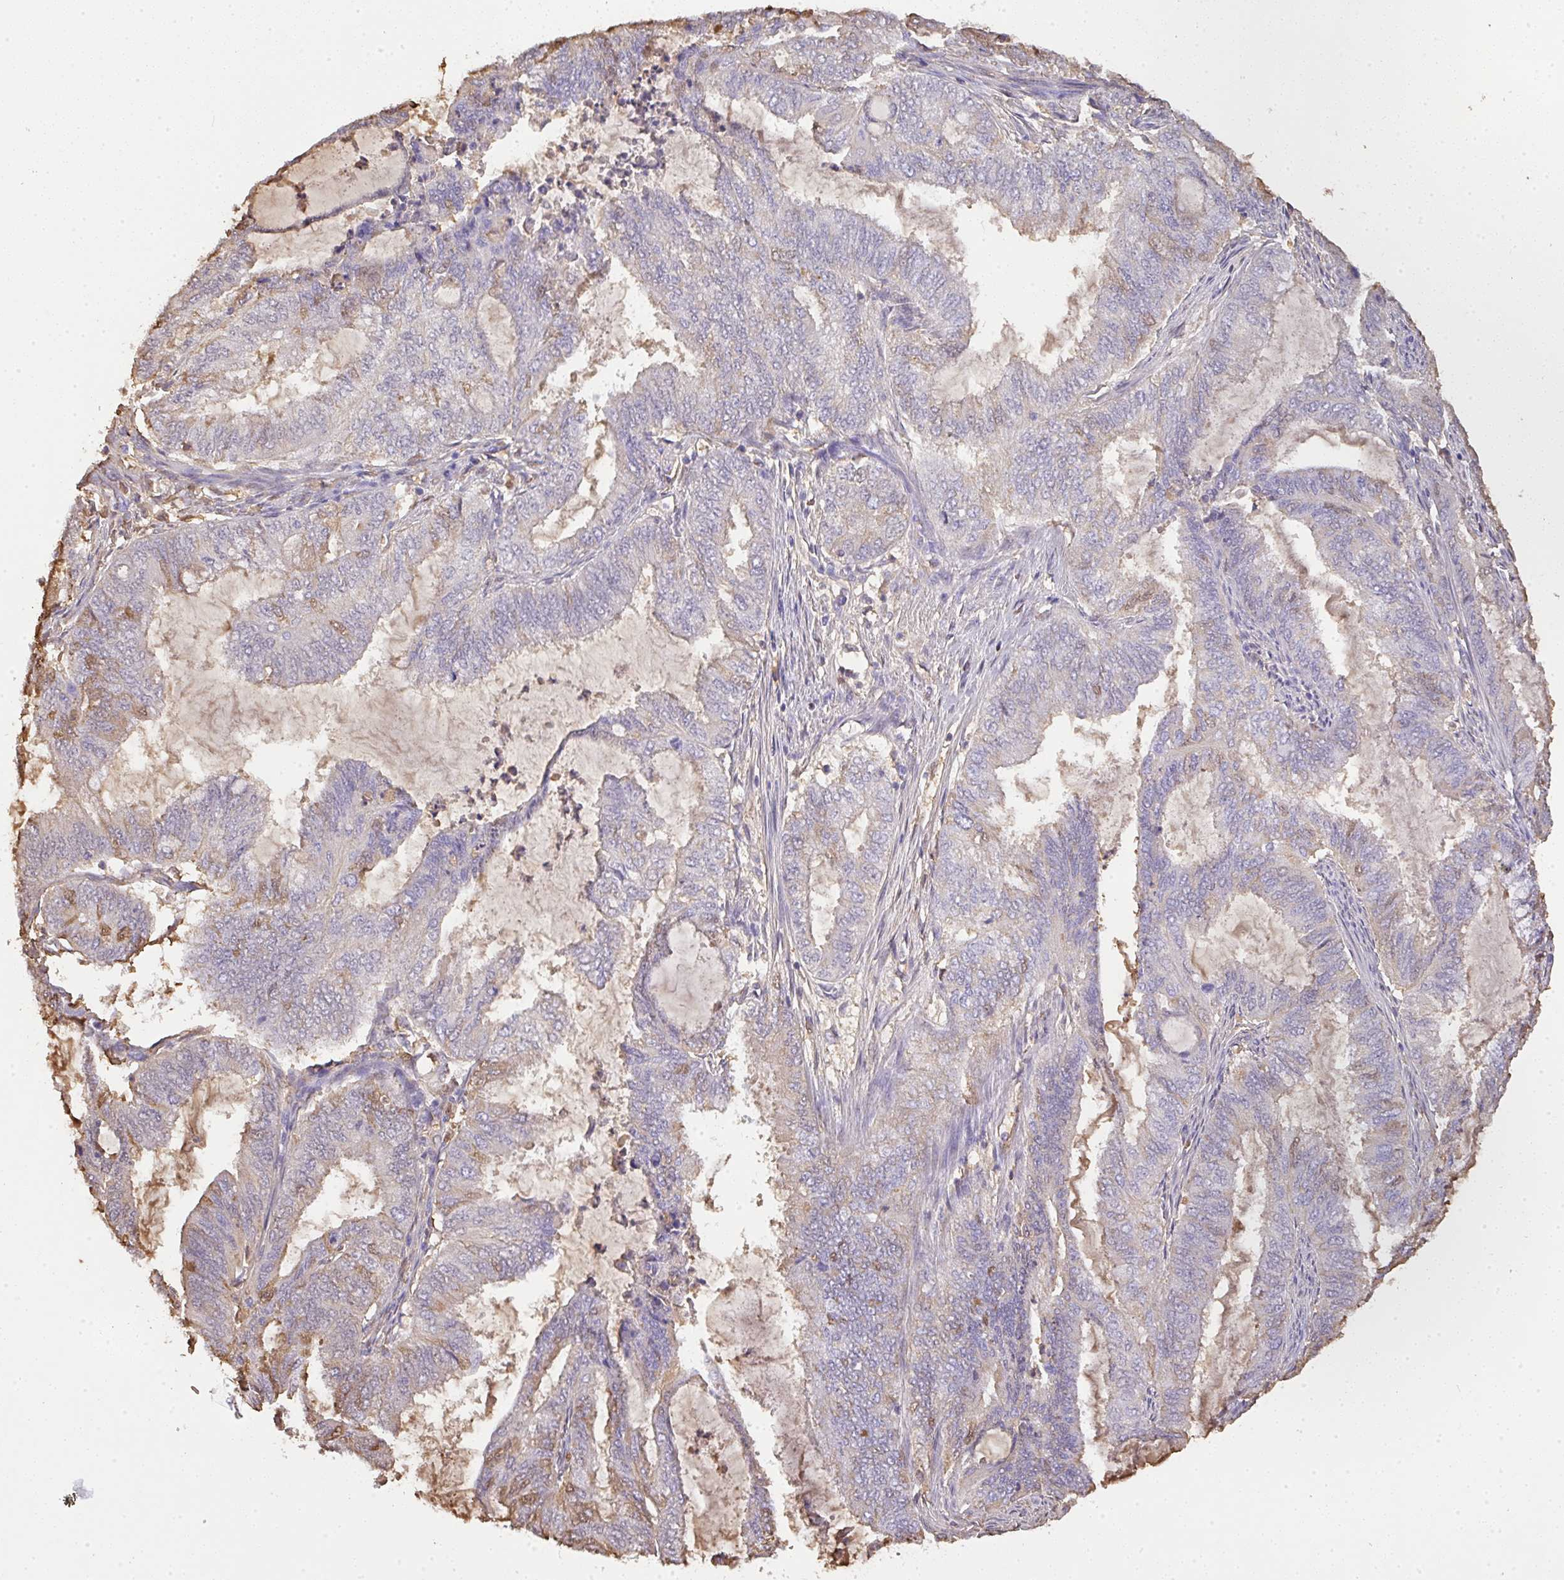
{"staining": {"intensity": "weak", "quantity": "<25%", "location": "cytoplasmic/membranous"}, "tissue": "endometrial cancer", "cell_type": "Tumor cells", "image_type": "cancer", "snomed": [{"axis": "morphology", "description": "Adenocarcinoma, NOS"}, {"axis": "topography", "description": "Endometrium"}], "caption": "Immunohistochemical staining of endometrial cancer shows no significant expression in tumor cells.", "gene": "SMYD5", "patient": {"sex": "female", "age": 51}}